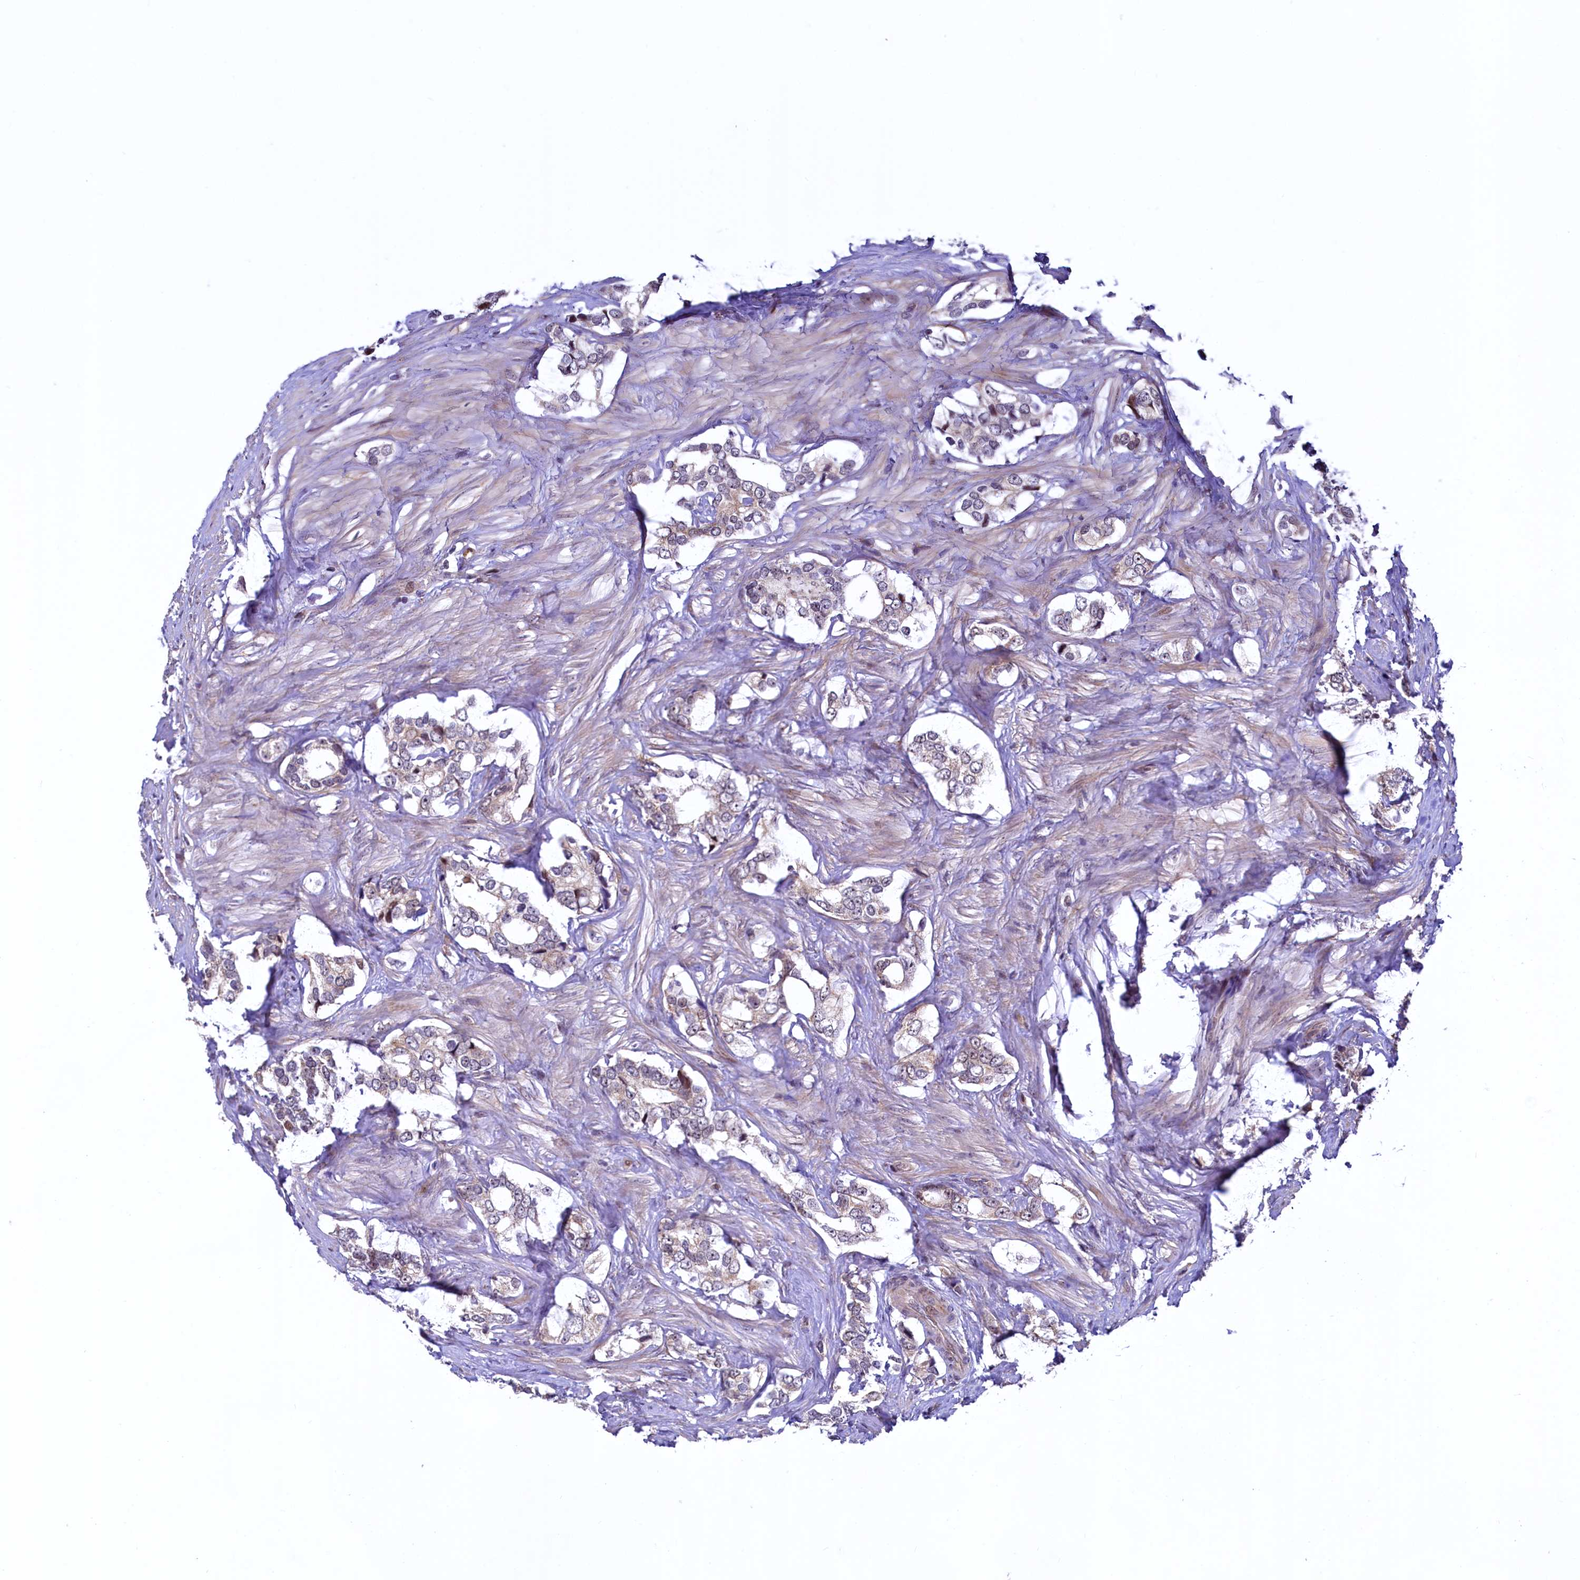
{"staining": {"intensity": "moderate", "quantity": "<25%", "location": "cytoplasmic/membranous,nuclear"}, "tissue": "prostate cancer", "cell_type": "Tumor cells", "image_type": "cancer", "snomed": [{"axis": "morphology", "description": "Adenocarcinoma, High grade"}, {"axis": "topography", "description": "Prostate"}], "caption": "Protein expression analysis of human prostate cancer reveals moderate cytoplasmic/membranous and nuclear positivity in about <25% of tumor cells. (IHC, brightfield microscopy, high magnification).", "gene": "RBFA", "patient": {"sex": "male", "age": 66}}